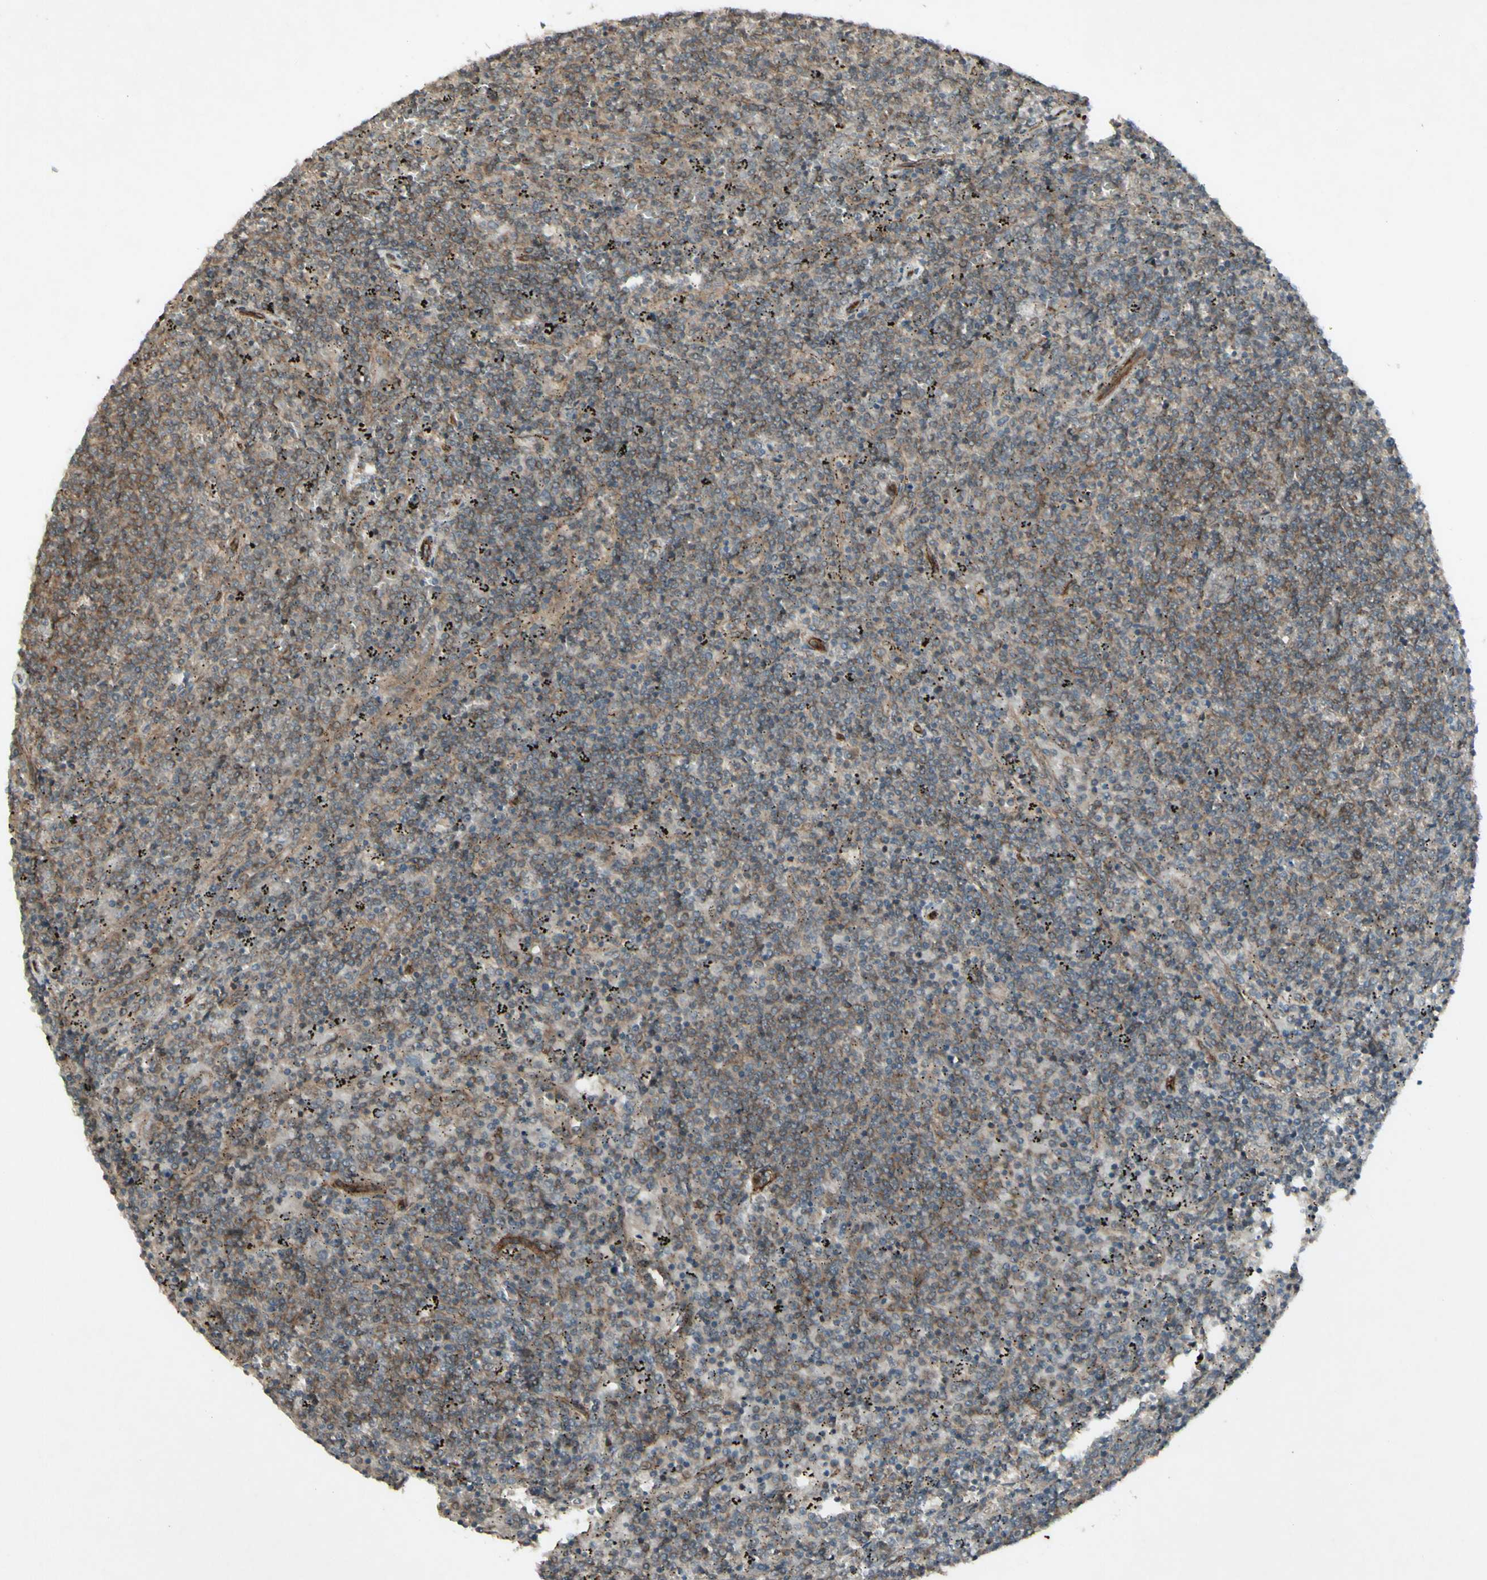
{"staining": {"intensity": "weak", "quantity": "25%-75%", "location": "cytoplasmic/membranous"}, "tissue": "lymphoma", "cell_type": "Tumor cells", "image_type": "cancer", "snomed": [{"axis": "morphology", "description": "Malignant lymphoma, non-Hodgkin's type, Low grade"}, {"axis": "topography", "description": "Spleen"}], "caption": "Immunohistochemical staining of human lymphoma exhibits low levels of weak cytoplasmic/membranous staining in about 25%-75% of tumor cells.", "gene": "JAG1", "patient": {"sex": "female", "age": 50}}